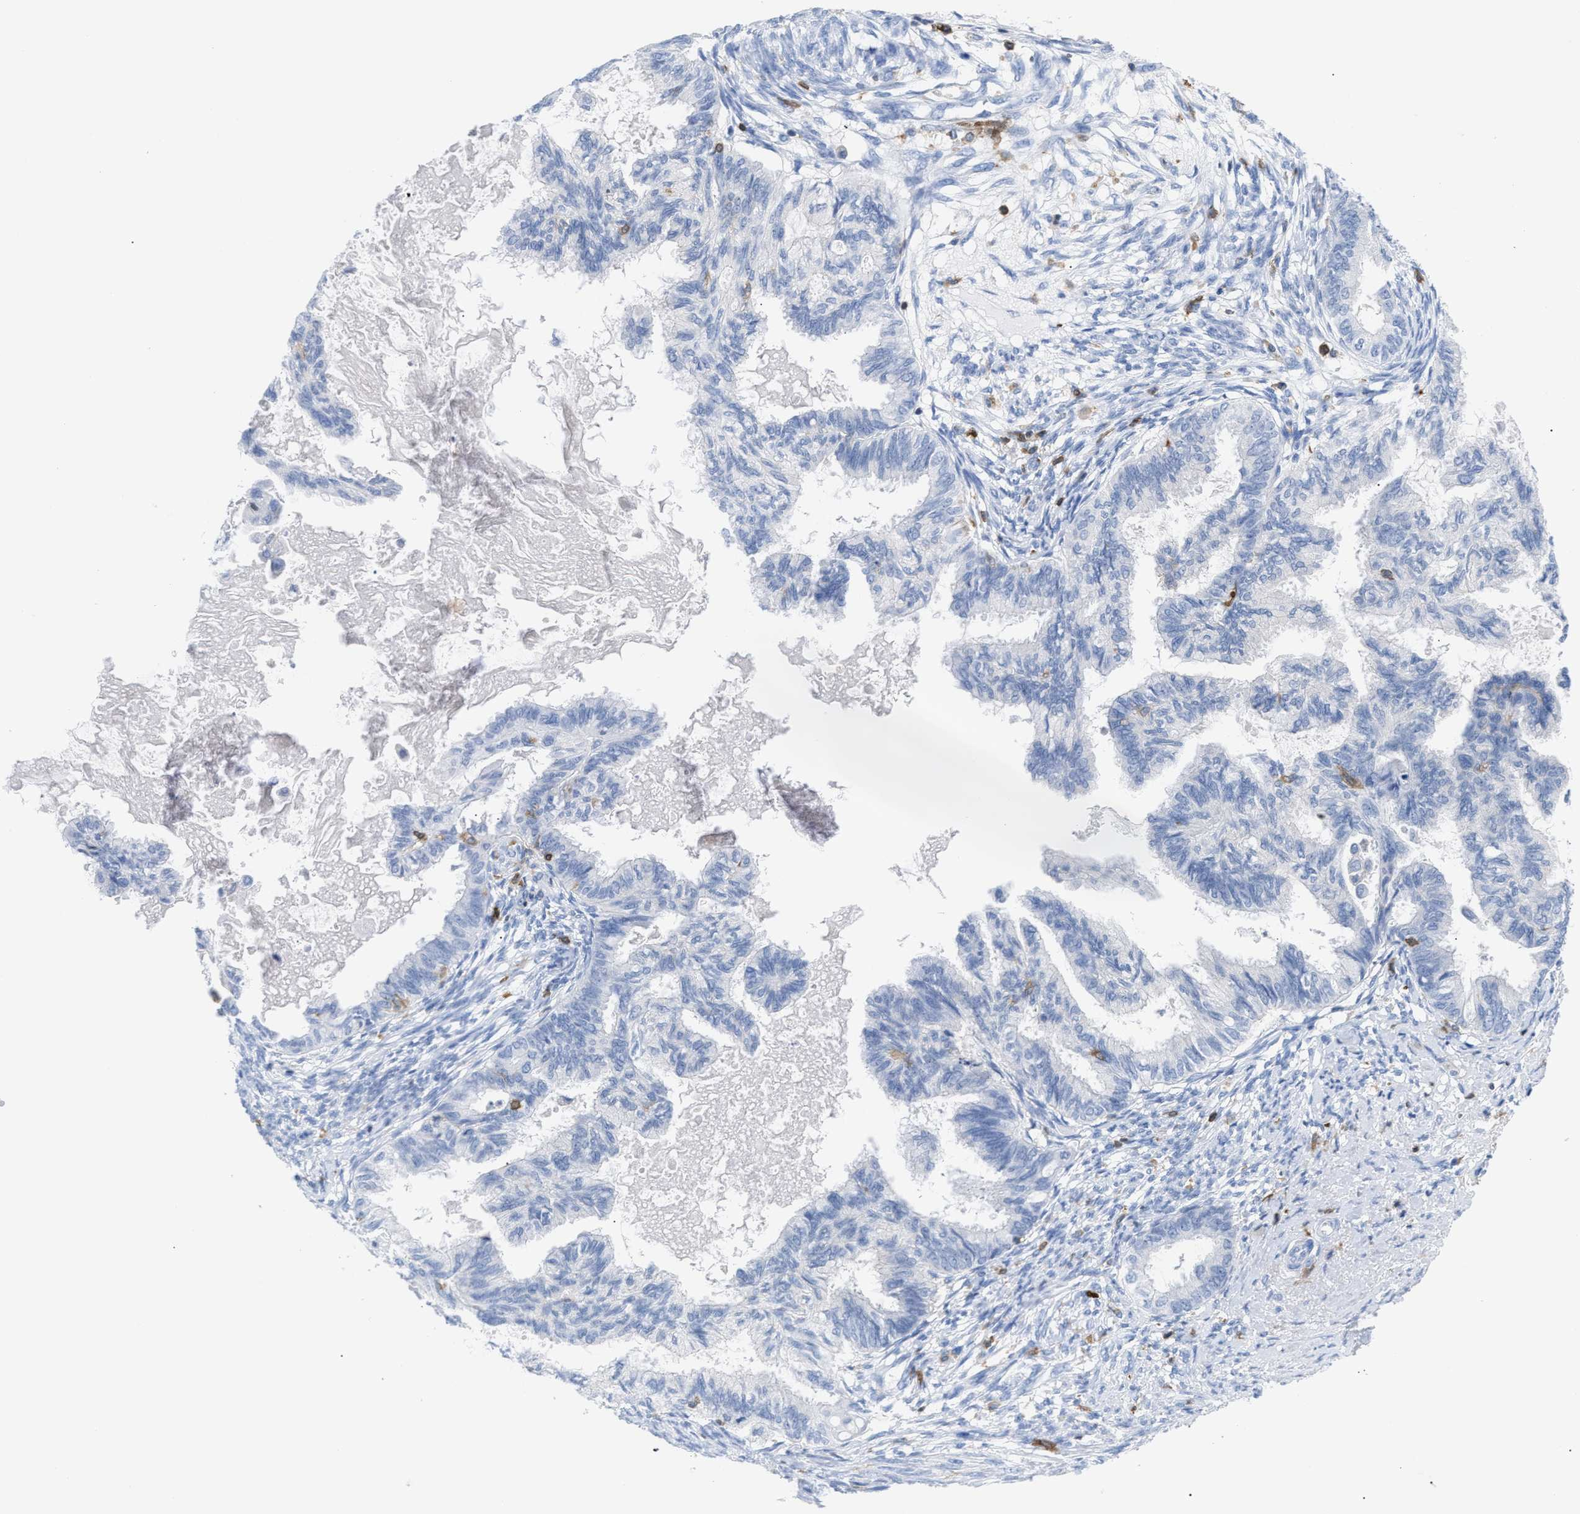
{"staining": {"intensity": "negative", "quantity": "none", "location": "none"}, "tissue": "cervical cancer", "cell_type": "Tumor cells", "image_type": "cancer", "snomed": [{"axis": "morphology", "description": "Normal tissue, NOS"}, {"axis": "morphology", "description": "Adenocarcinoma, NOS"}, {"axis": "topography", "description": "Cervix"}, {"axis": "topography", "description": "Endometrium"}], "caption": "A high-resolution image shows immunohistochemistry (IHC) staining of cervical cancer (adenocarcinoma), which demonstrates no significant positivity in tumor cells.", "gene": "LCP1", "patient": {"sex": "female", "age": 86}}